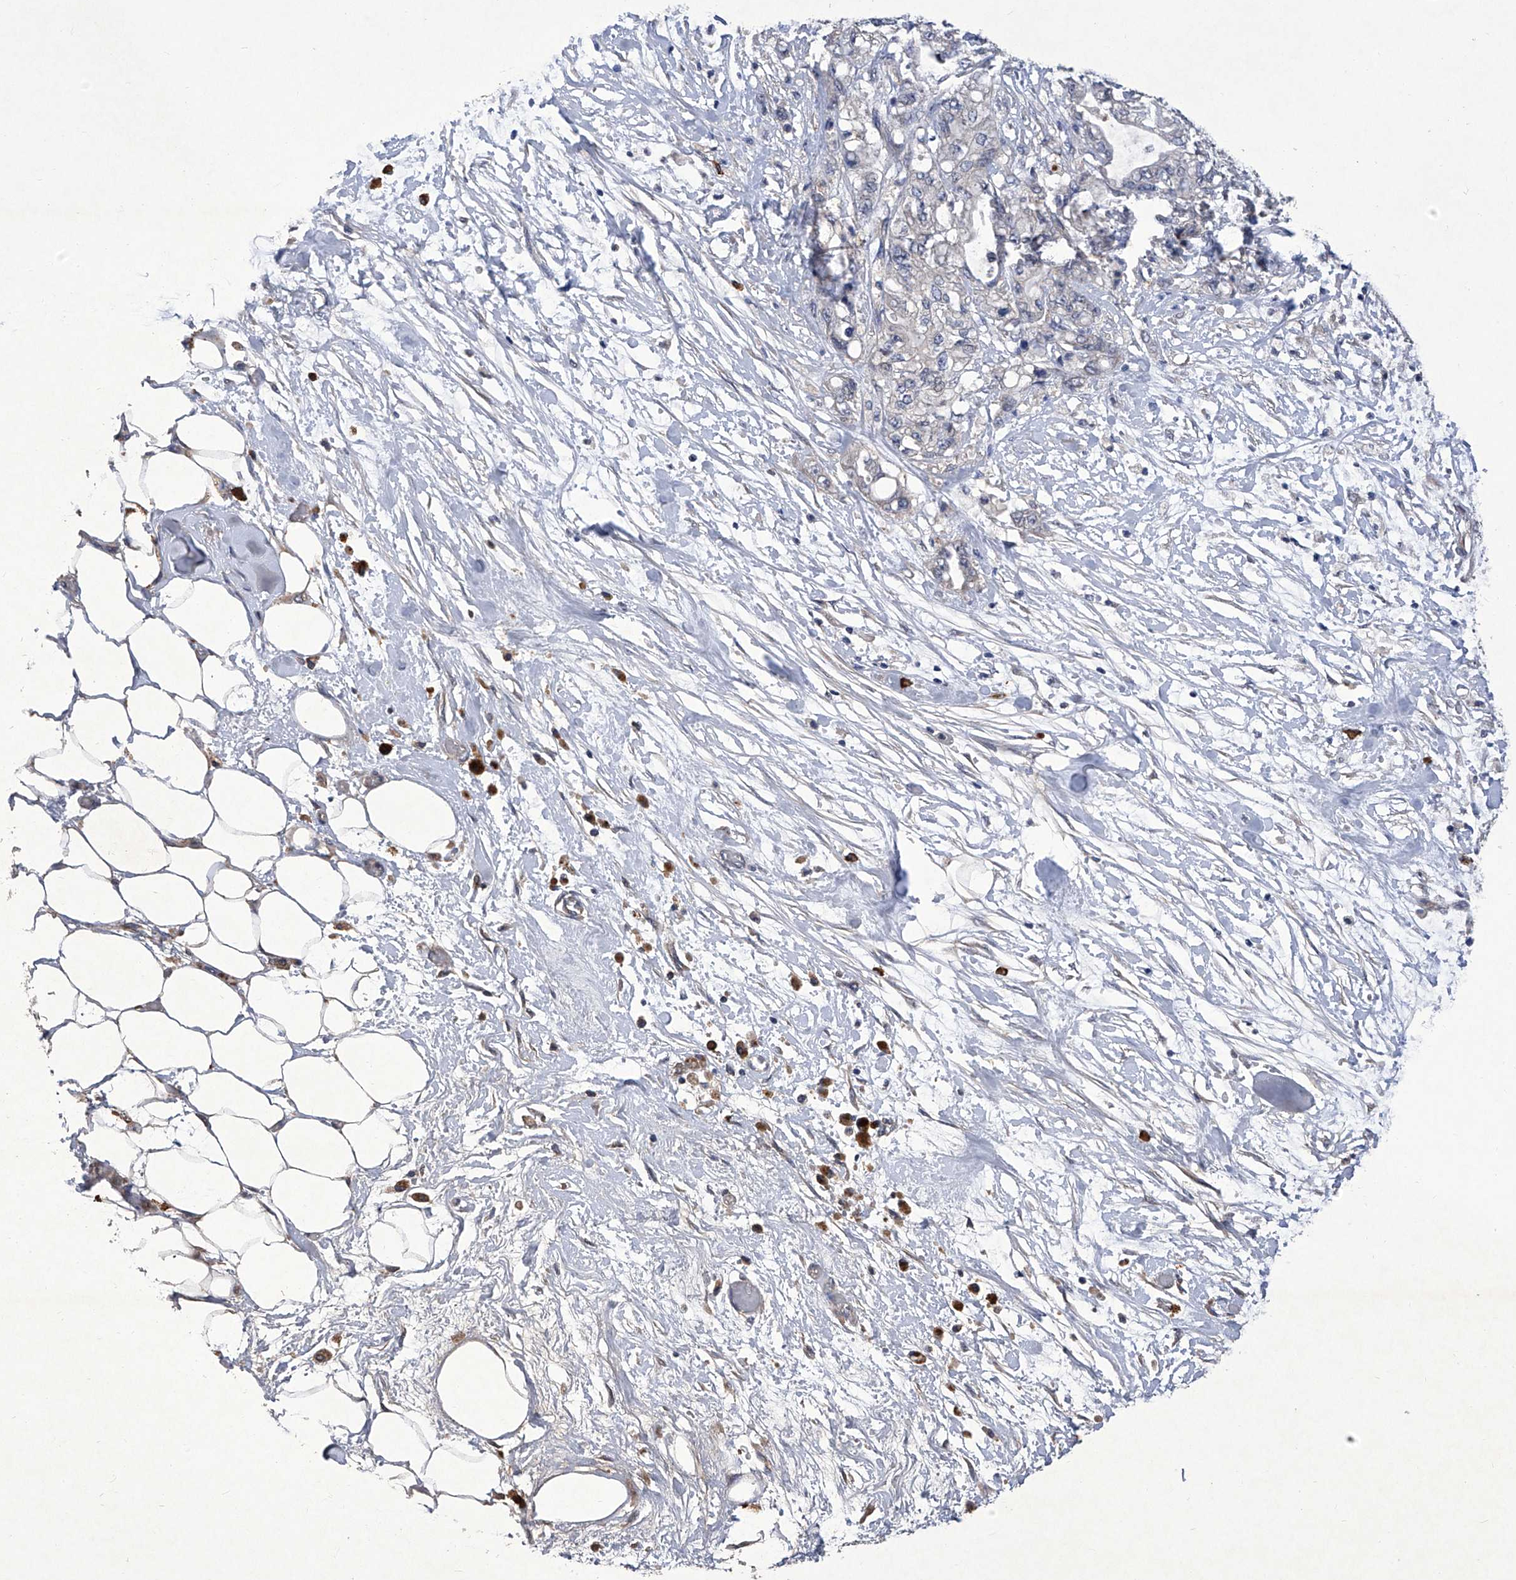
{"staining": {"intensity": "negative", "quantity": "none", "location": "none"}, "tissue": "pancreatic cancer", "cell_type": "Tumor cells", "image_type": "cancer", "snomed": [{"axis": "morphology", "description": "Adenocarcinoma, NOS"}, {"axis": "topography", "description": "Pancreas"}], "caption": "There is no significant positivity in tumor cells of pancreatic cancer.", "gene": "IFNL2", "patient": {"sex": "male", "age": 79}}